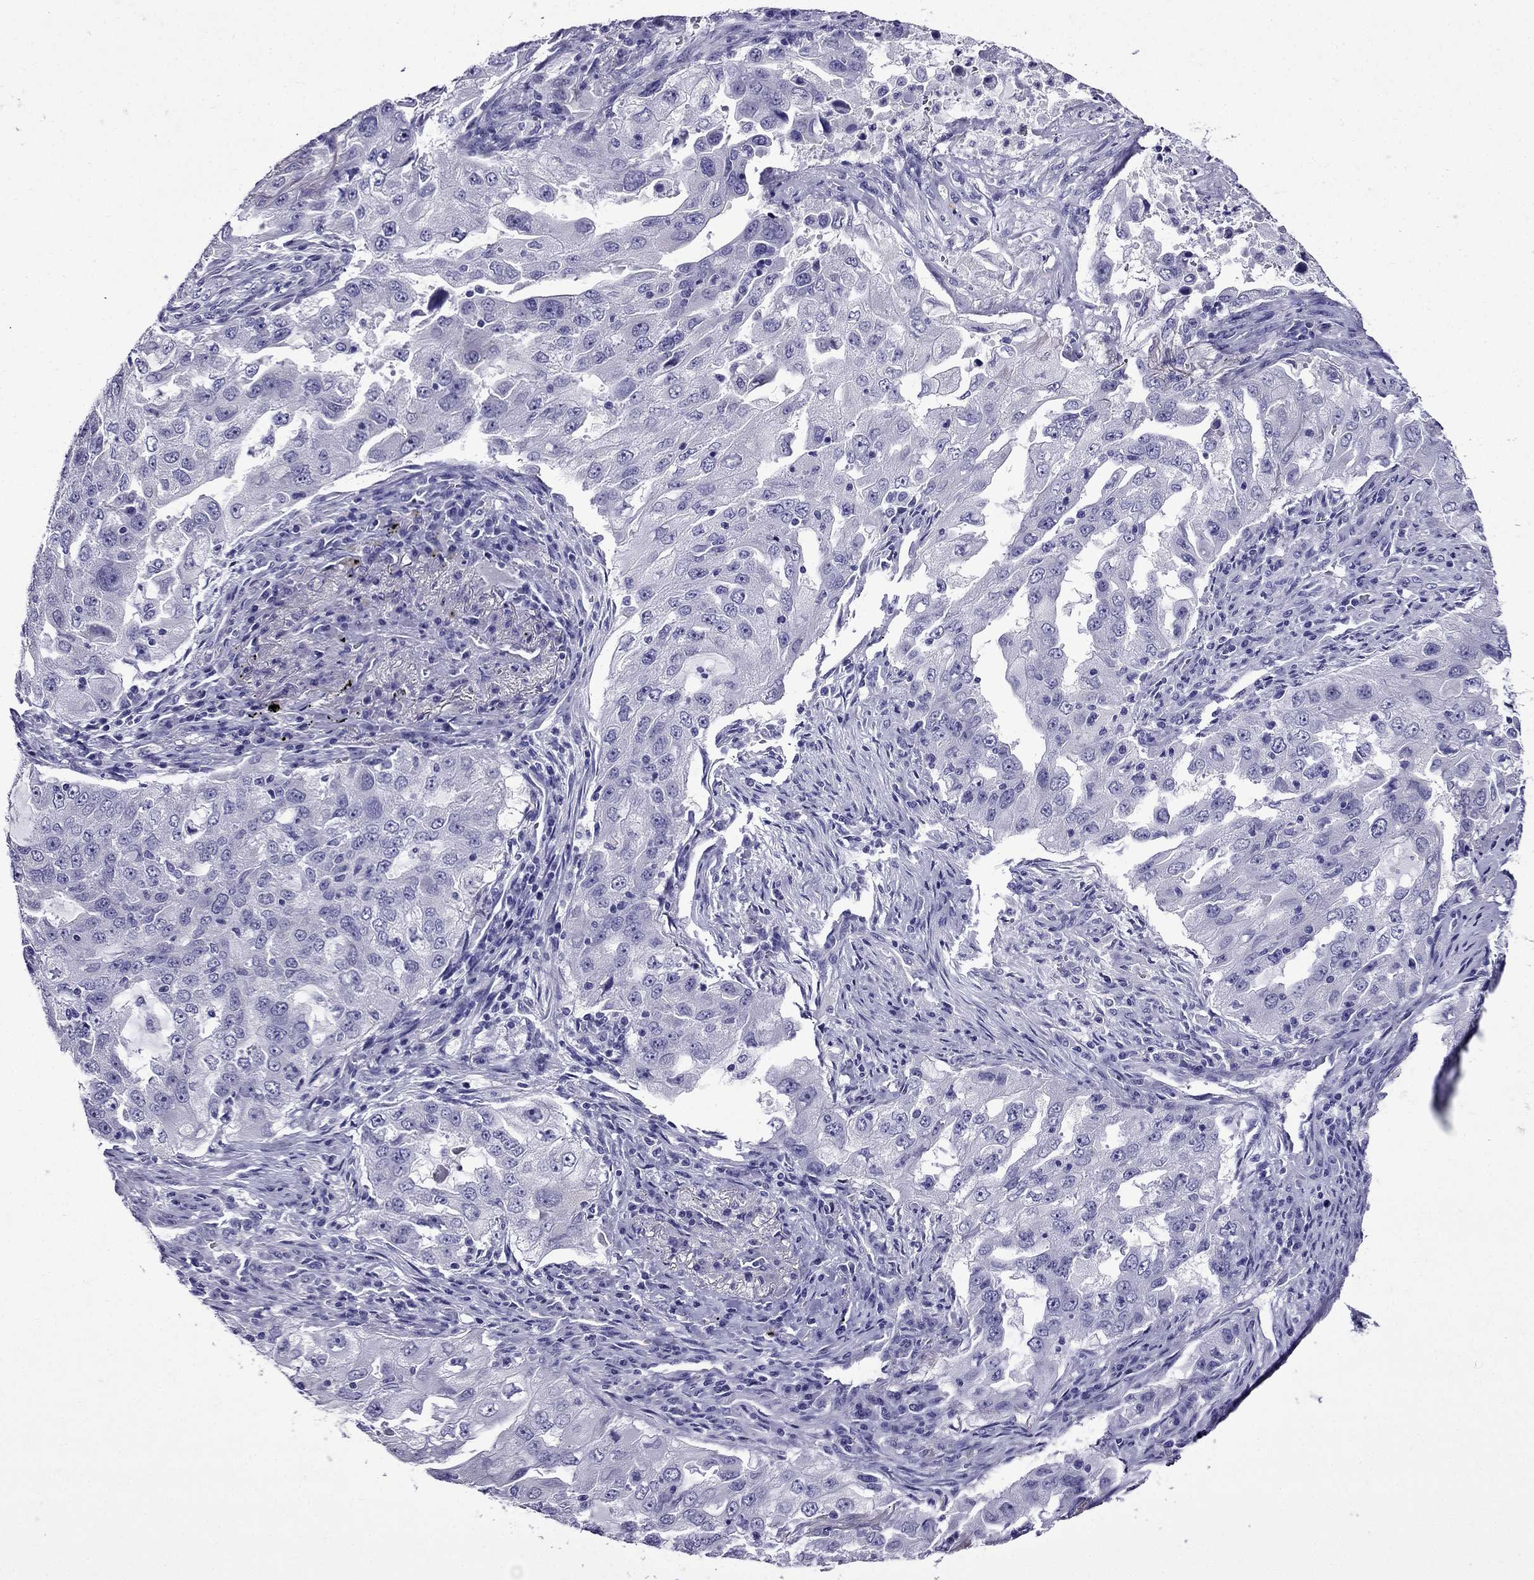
{"staining": {"intensity": "negative", "quantity": "none", "location": "none"}, "tissue": "lung cancer", "cell_type": "Tumor cells", "image_type": "cancer", "snomed": [{"axis": "morphology", "description": "Adenocarcinoma, NOS"}, {"axis": "topography", "description": "Lung"}], "caption": "Histopathology image shows no protein staining in tumor cells of lung cancer (adenocarcinoma) tissue. (Brightfield microscopy of DAB (3,3'-diaminobenzidine) IHC at high magnification).", "gene": "ERC2", "patient": {"sex": "female", "age": 61}}